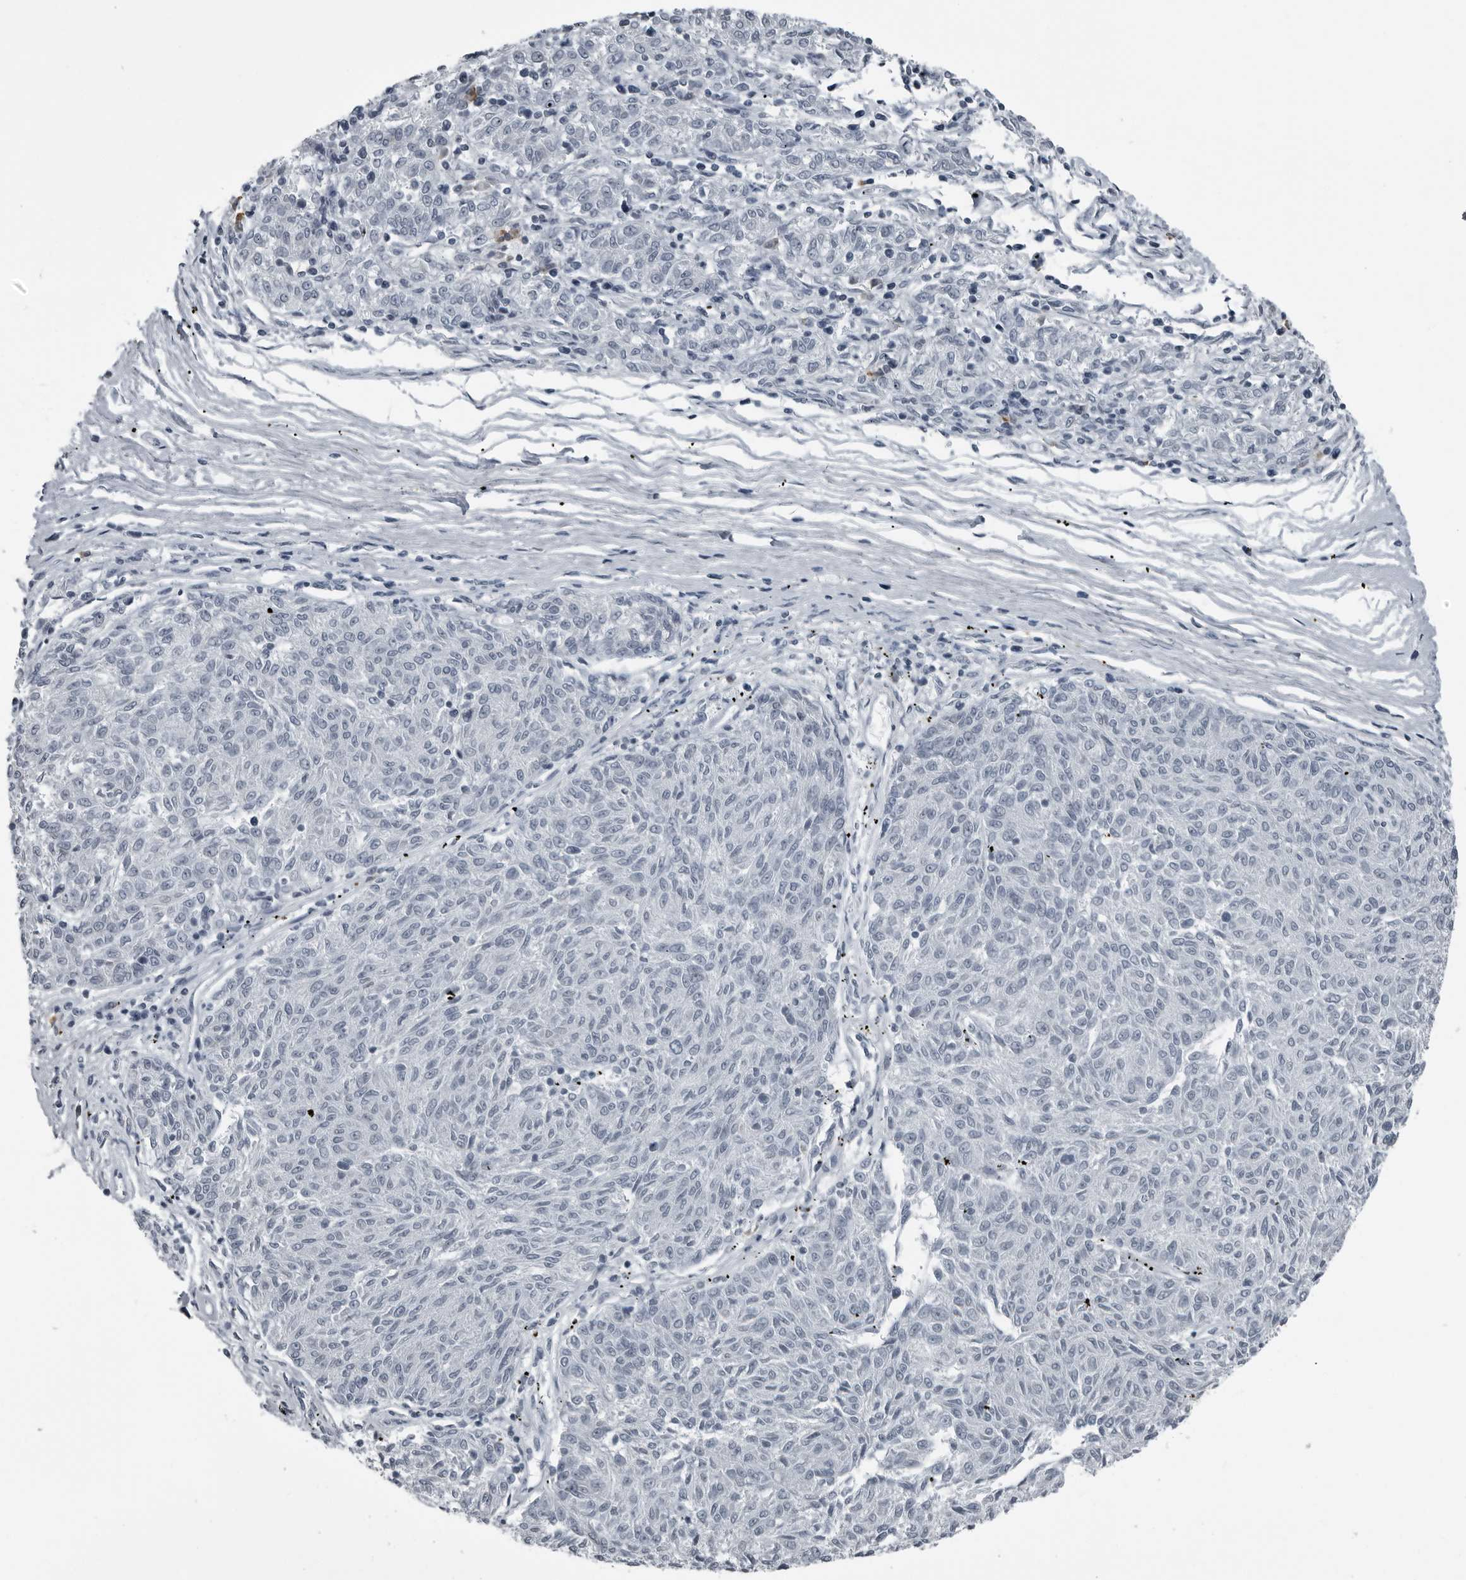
{"staining": {"intensity": "negative", "quantity": "none", "location": "none"}, "tissue": "melanoma", "cell_type": "Tumor cells", "image_type": "cancer", "snomed": [{"axis": "morphology", "description": "Malignant melanoma, NOS"}, {"axis": "topography", "description": "Skin"}], "caption": "The image shows no significant staining in tumor cells of melanoma.", "gene": "RTCA", "patient": {"sex": "female", "age": 72}}